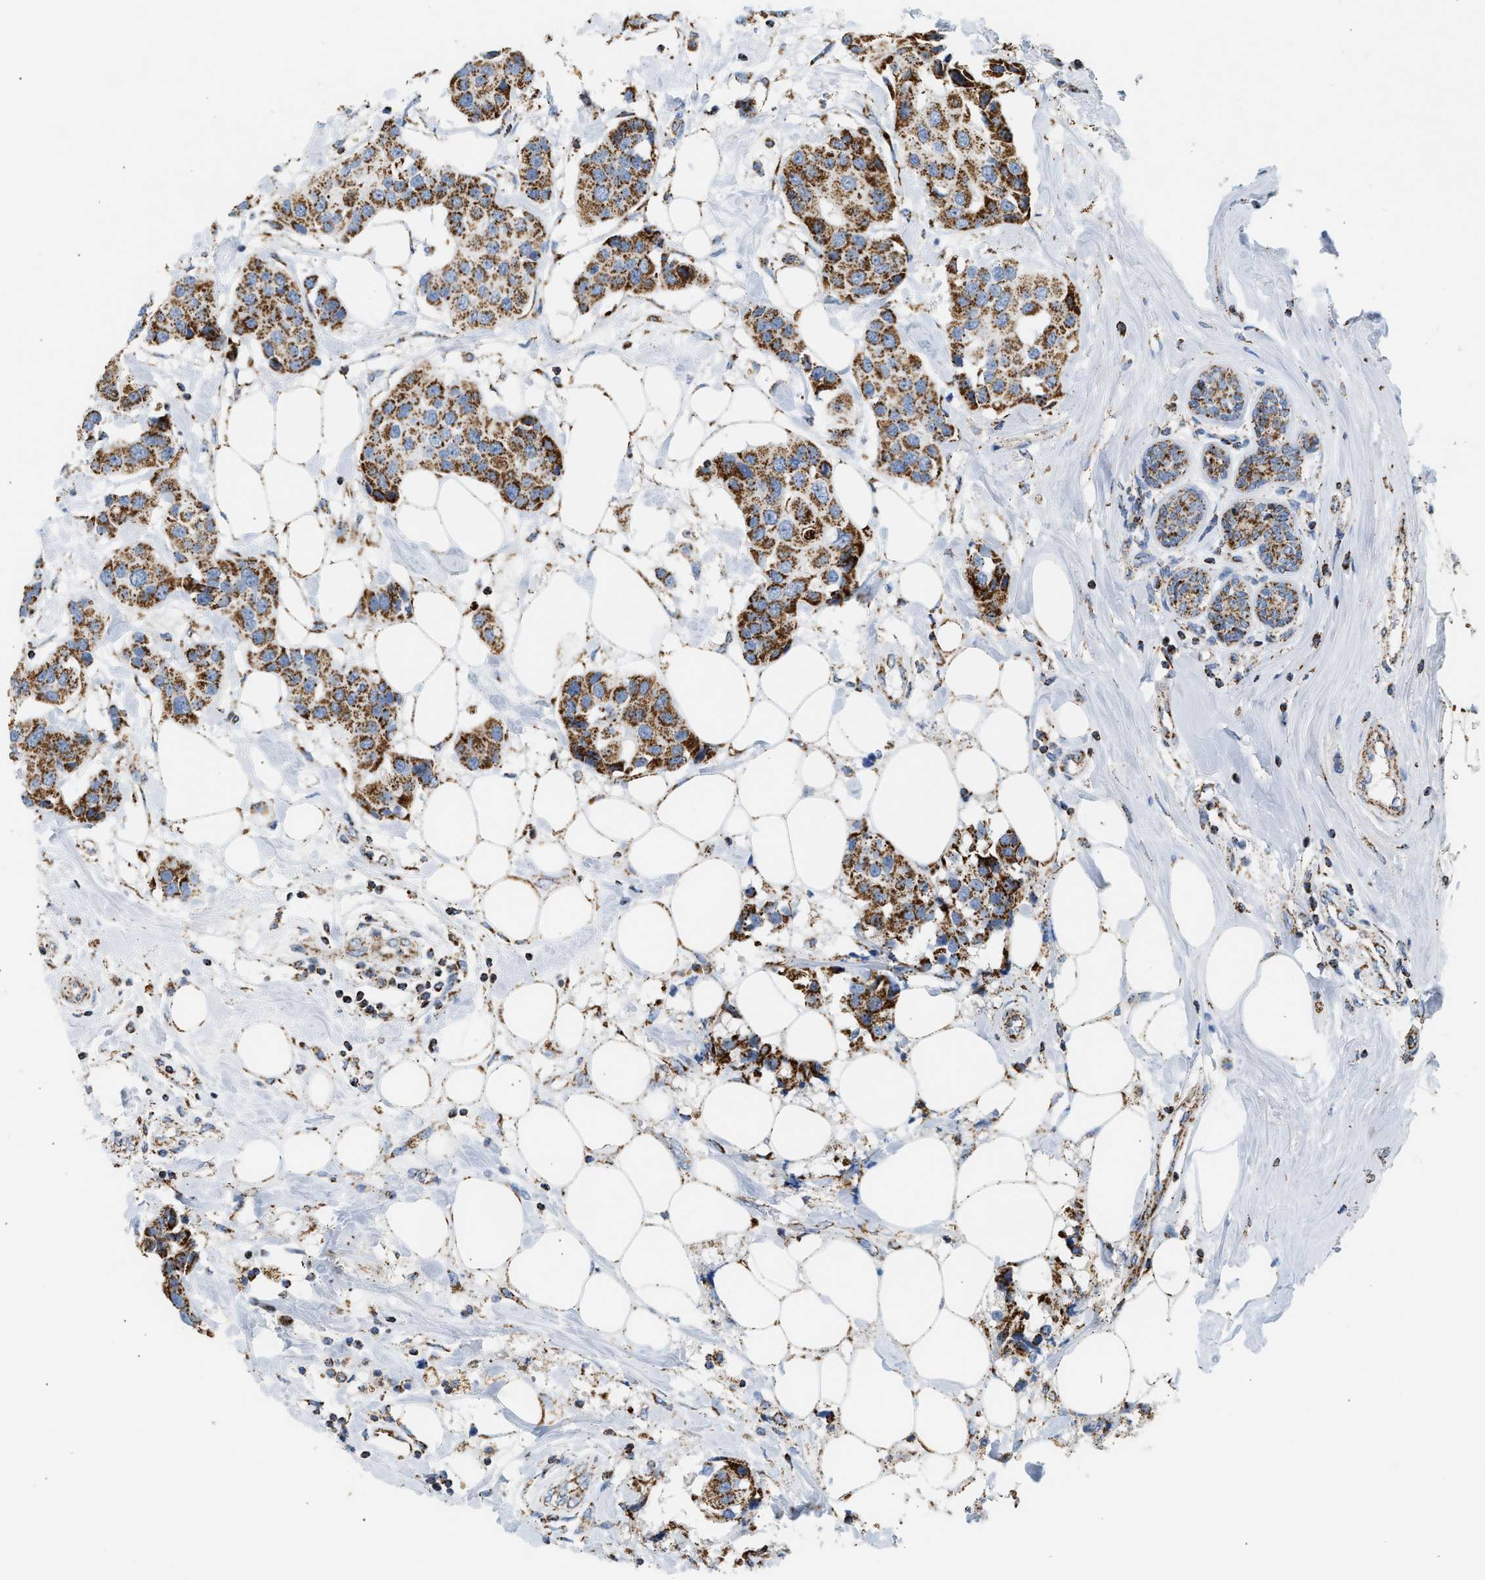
{"staining": {"intensity": "strong", "quantity": ">75%", "location": "cytoplasmic/membranous"}, "tissue": "breast cancer", "cell_type": "Tumor cells", "image_type": "cancer", "snomed": [{"axis": "morphology", "description": "Normal tissue, NOS"}, {"axis": "morphology", "description": "Duct carcinoma"}, {"axis": "topography", "description": "Breast"}], "caption": "Immunohistochemical staining of human infiltrating ductal carcinoma (breast) displays high levels of strong cytoplasmic/membranous protein positivity in approximately >75% of tumor cells. The protein of interest is stained brown, and the nuclei are stained in blue (DAB IHC with brightfield microscopy, high magnification).", "gene": "OGDH", "patient": {"sex": "female", "age": 39}}